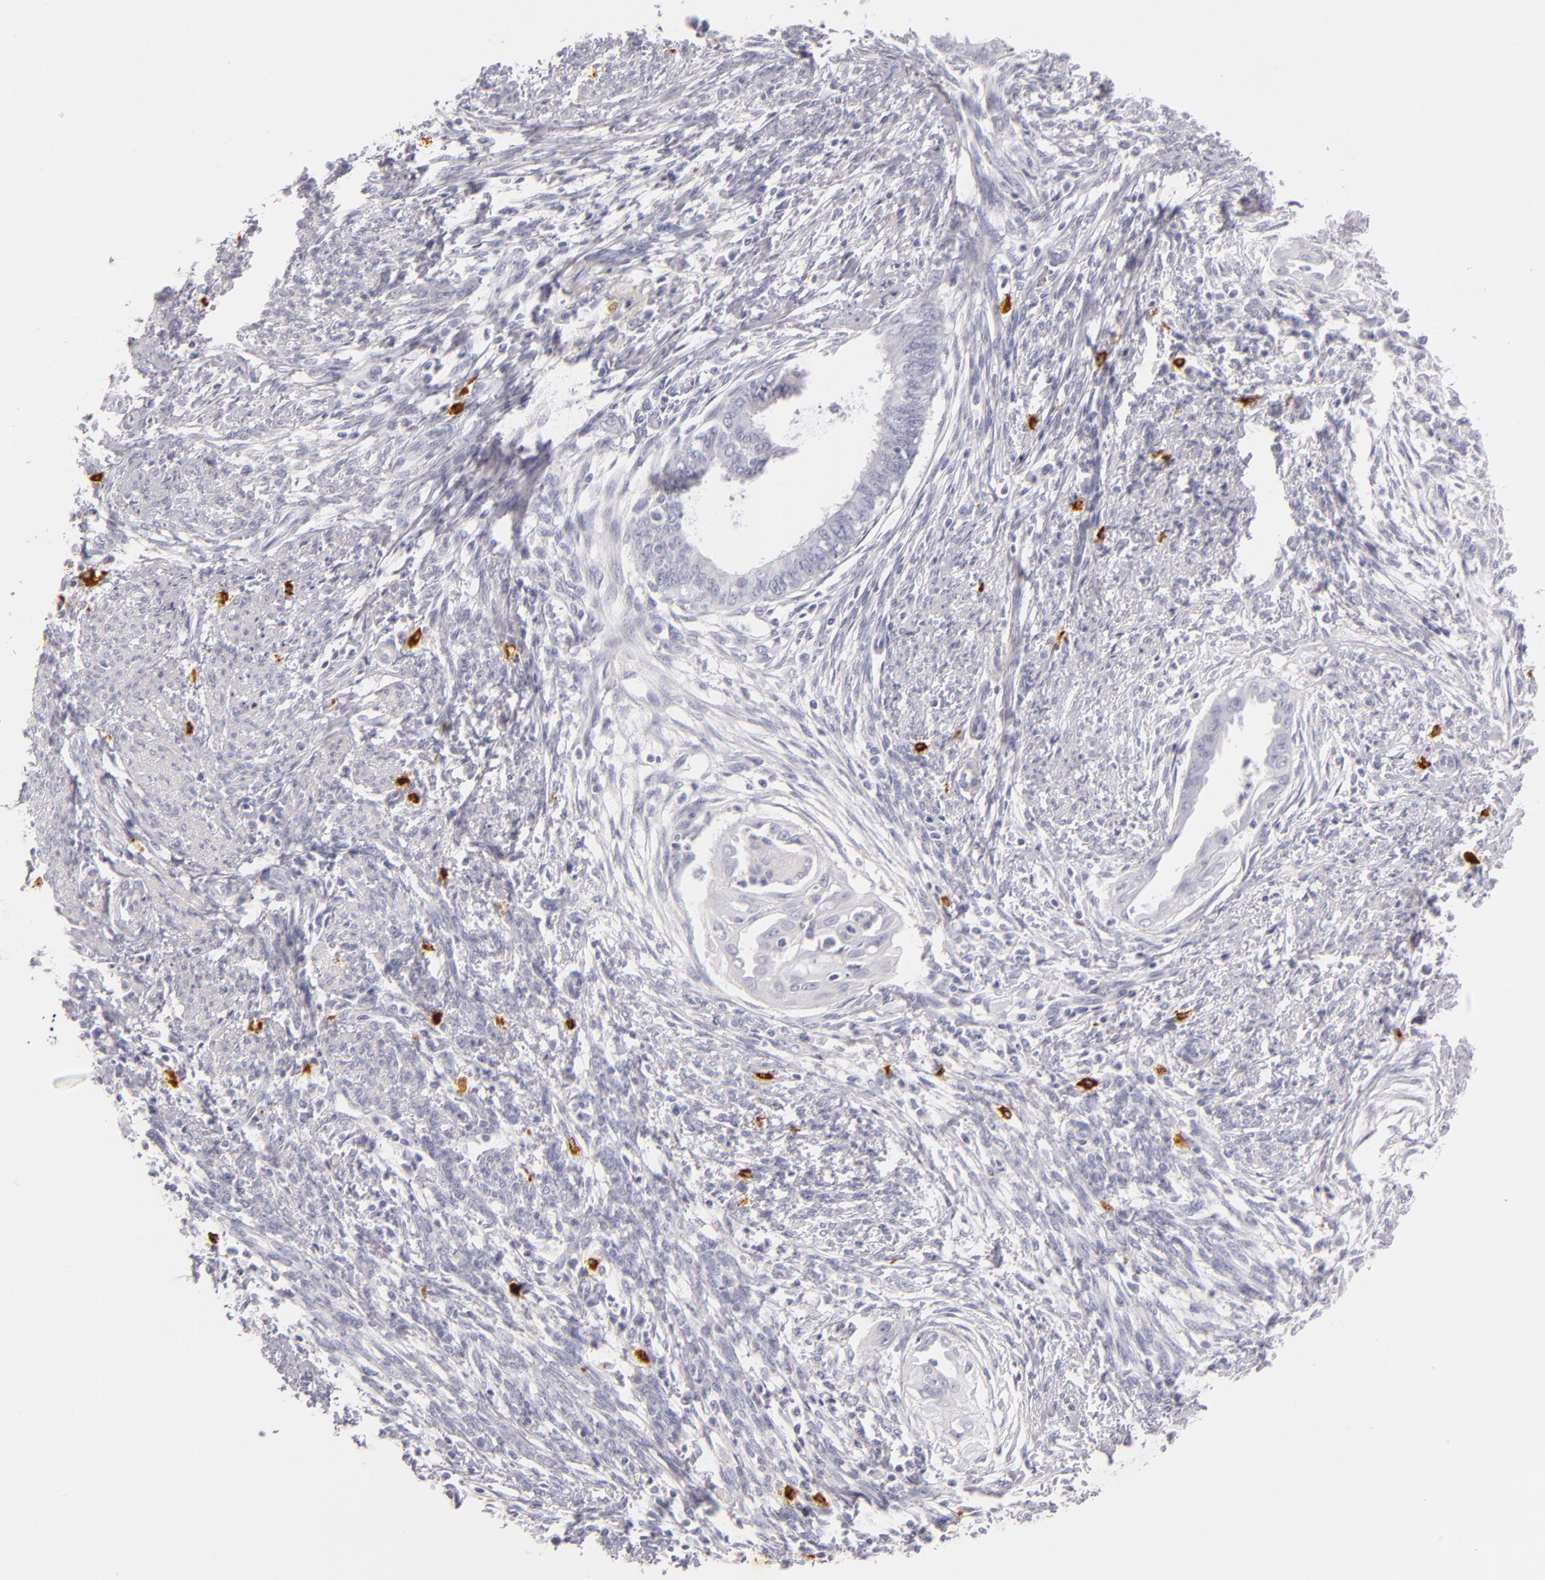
{"staining": {"intensity": "negative", "quantity": "none", "location": "none"}, "tissue": "endometrial cancer", "cell_type": "Tumor cells", "image_type": "cancer", "snomed": [{"axis": "morphology", "description": "Adenocarcinoma, NOS"}, {"axis": "topography", "description": "Endometrium"}], "caption": "High power microscopy image of an IHC micrograph of endometrial adenocarcinoma, revealing no significant staining in tumor cells.", "gene": "TPSD1", "patient": {"sex": "female", "age": 66}}